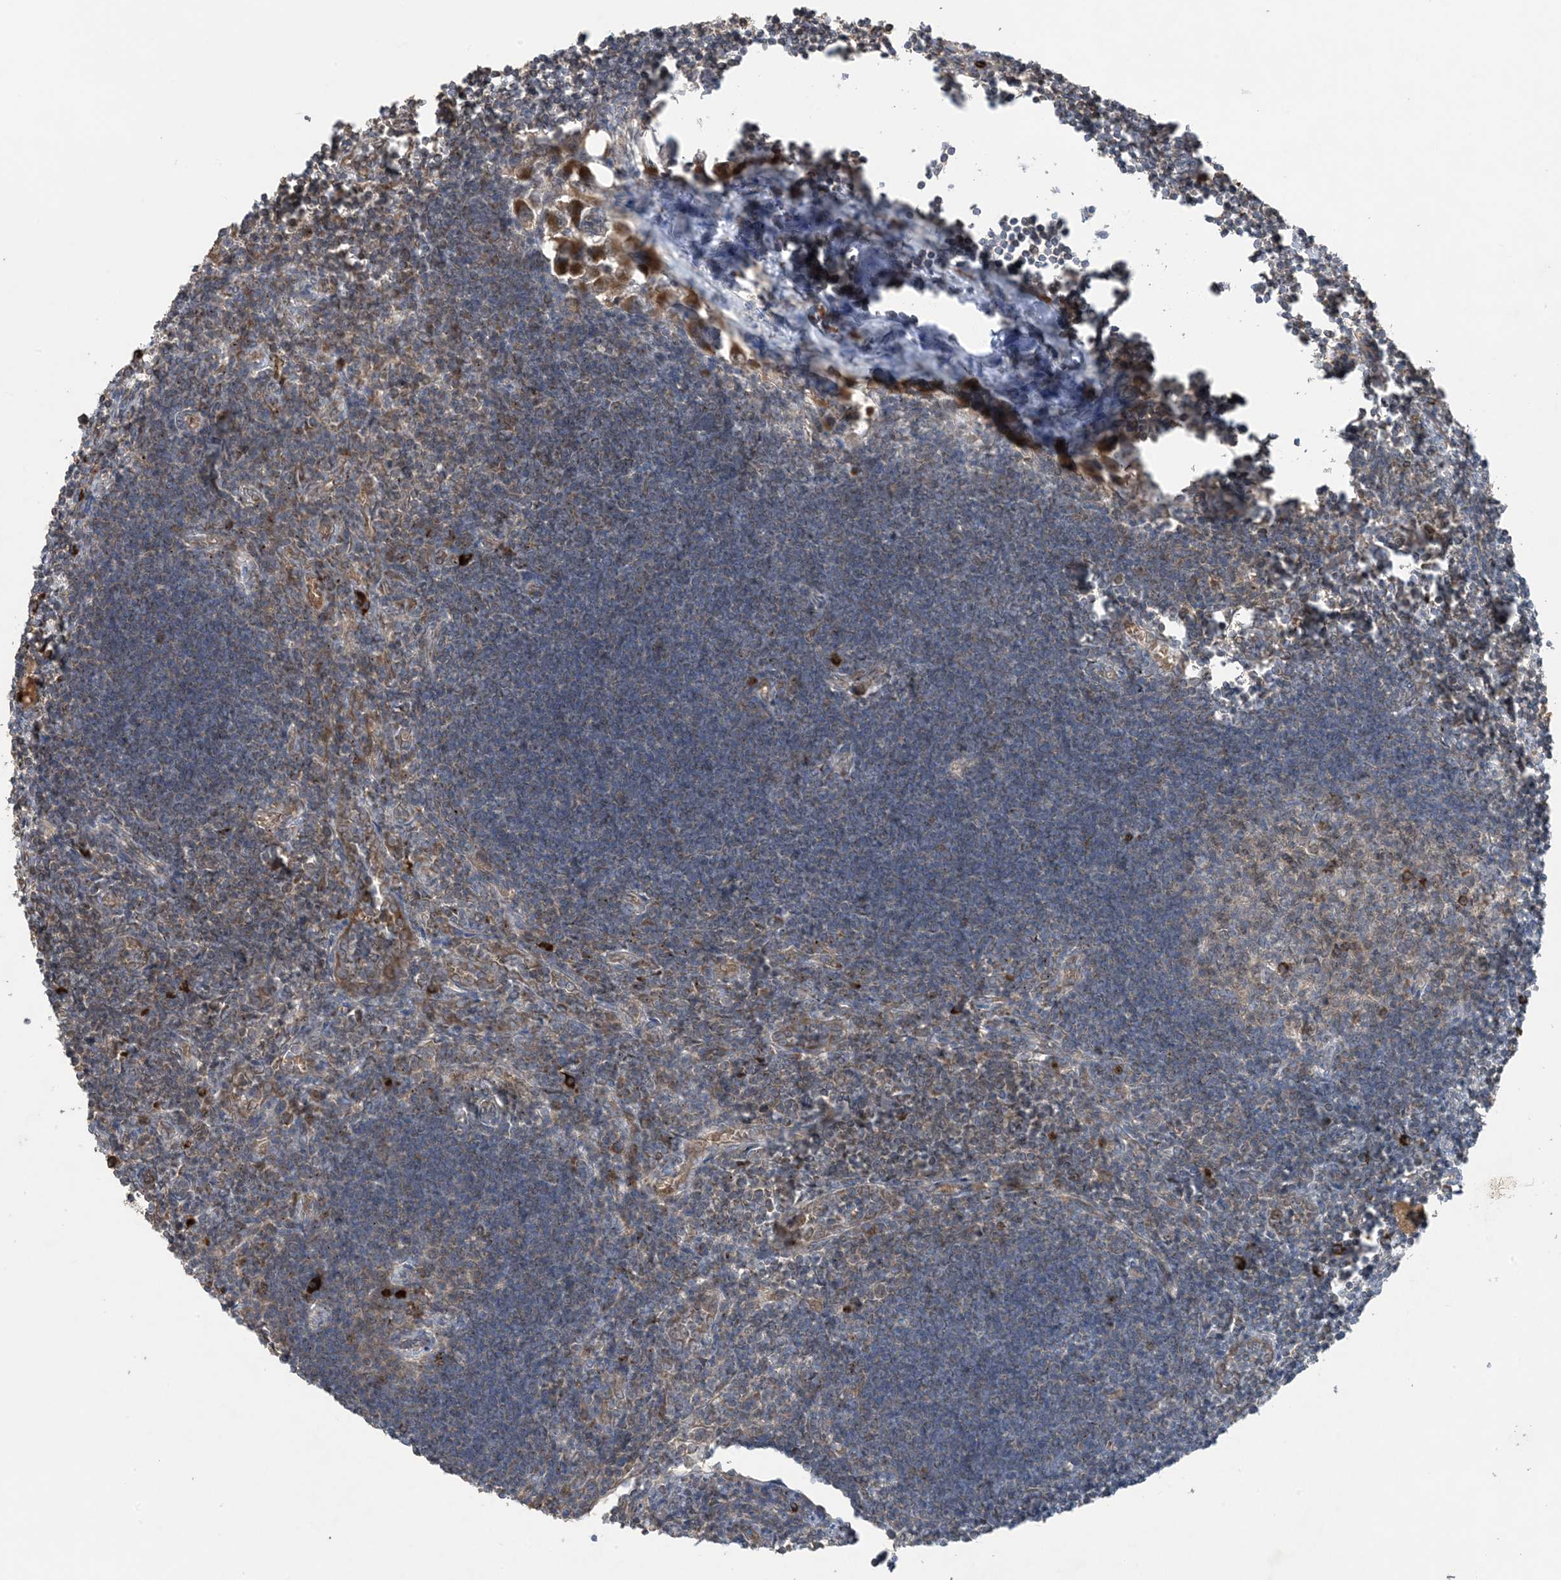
{"staining": {"intensity": "moderate", "quantity": "25%-75%", "location": "cytoplasmic/membranous"}, "tissue": "lymph node", "cell_type": "Germinal center cells", "image_type": "normal", "snomed": [{"axis": "morphology", "description": "Normal tissue, NOS"}, {"axis": "morphology", "description": "Malignant melanoma, Metastatic site"}, {"axis": "topography", "description": "Lymph node"}], "caption": "IHC photomicrograph of benign human lymph node stained for a protein (brown), which reveals medium levels of moderate cytoplasmic/membranous expression in about 25%-75% of germinal center cells.", "gene": "PUSL1", "patient": {"sex": "male", "age": 41}}